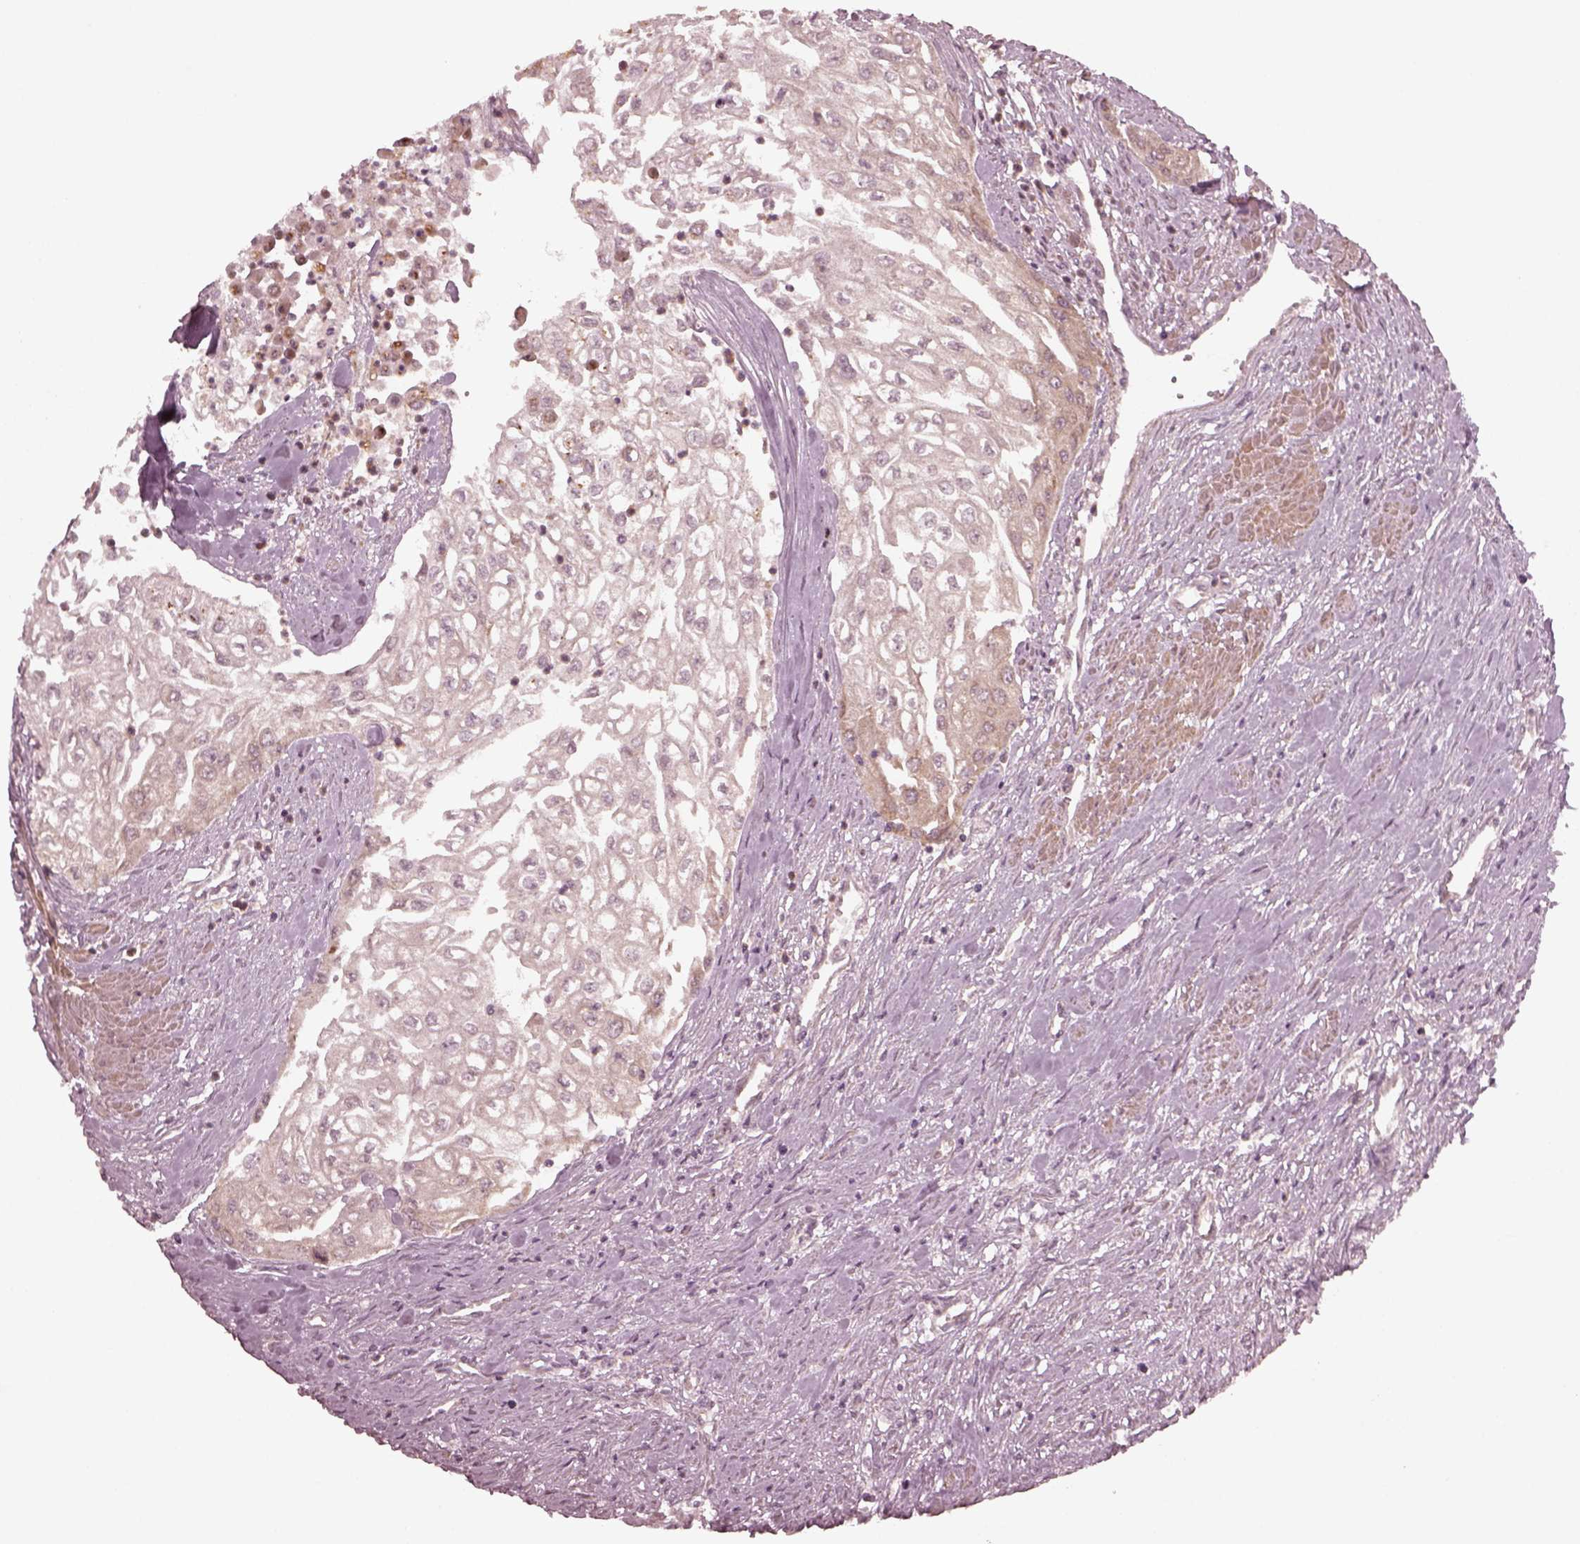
{"staining": {"intensity": "weak", "quantity": "<25%", "location": "cytoplasmic/membranous"}, "tissue": "urothelial cancer", "cell_type": "Tumor cells", "image_type": "cancer", "snomed": [{"axis": "morphology", "description": "Urothelial carcinoma, High grade"}, {"axis": "topography", "description": "Urinary bladder"}], "caption": "Human urothelial cancer stained for a protein using immunohistochemistry (IHC) reveals no staining in tumor cells.", "gene": "FAF2", "patient": {"sex": "male", "age": 62}}